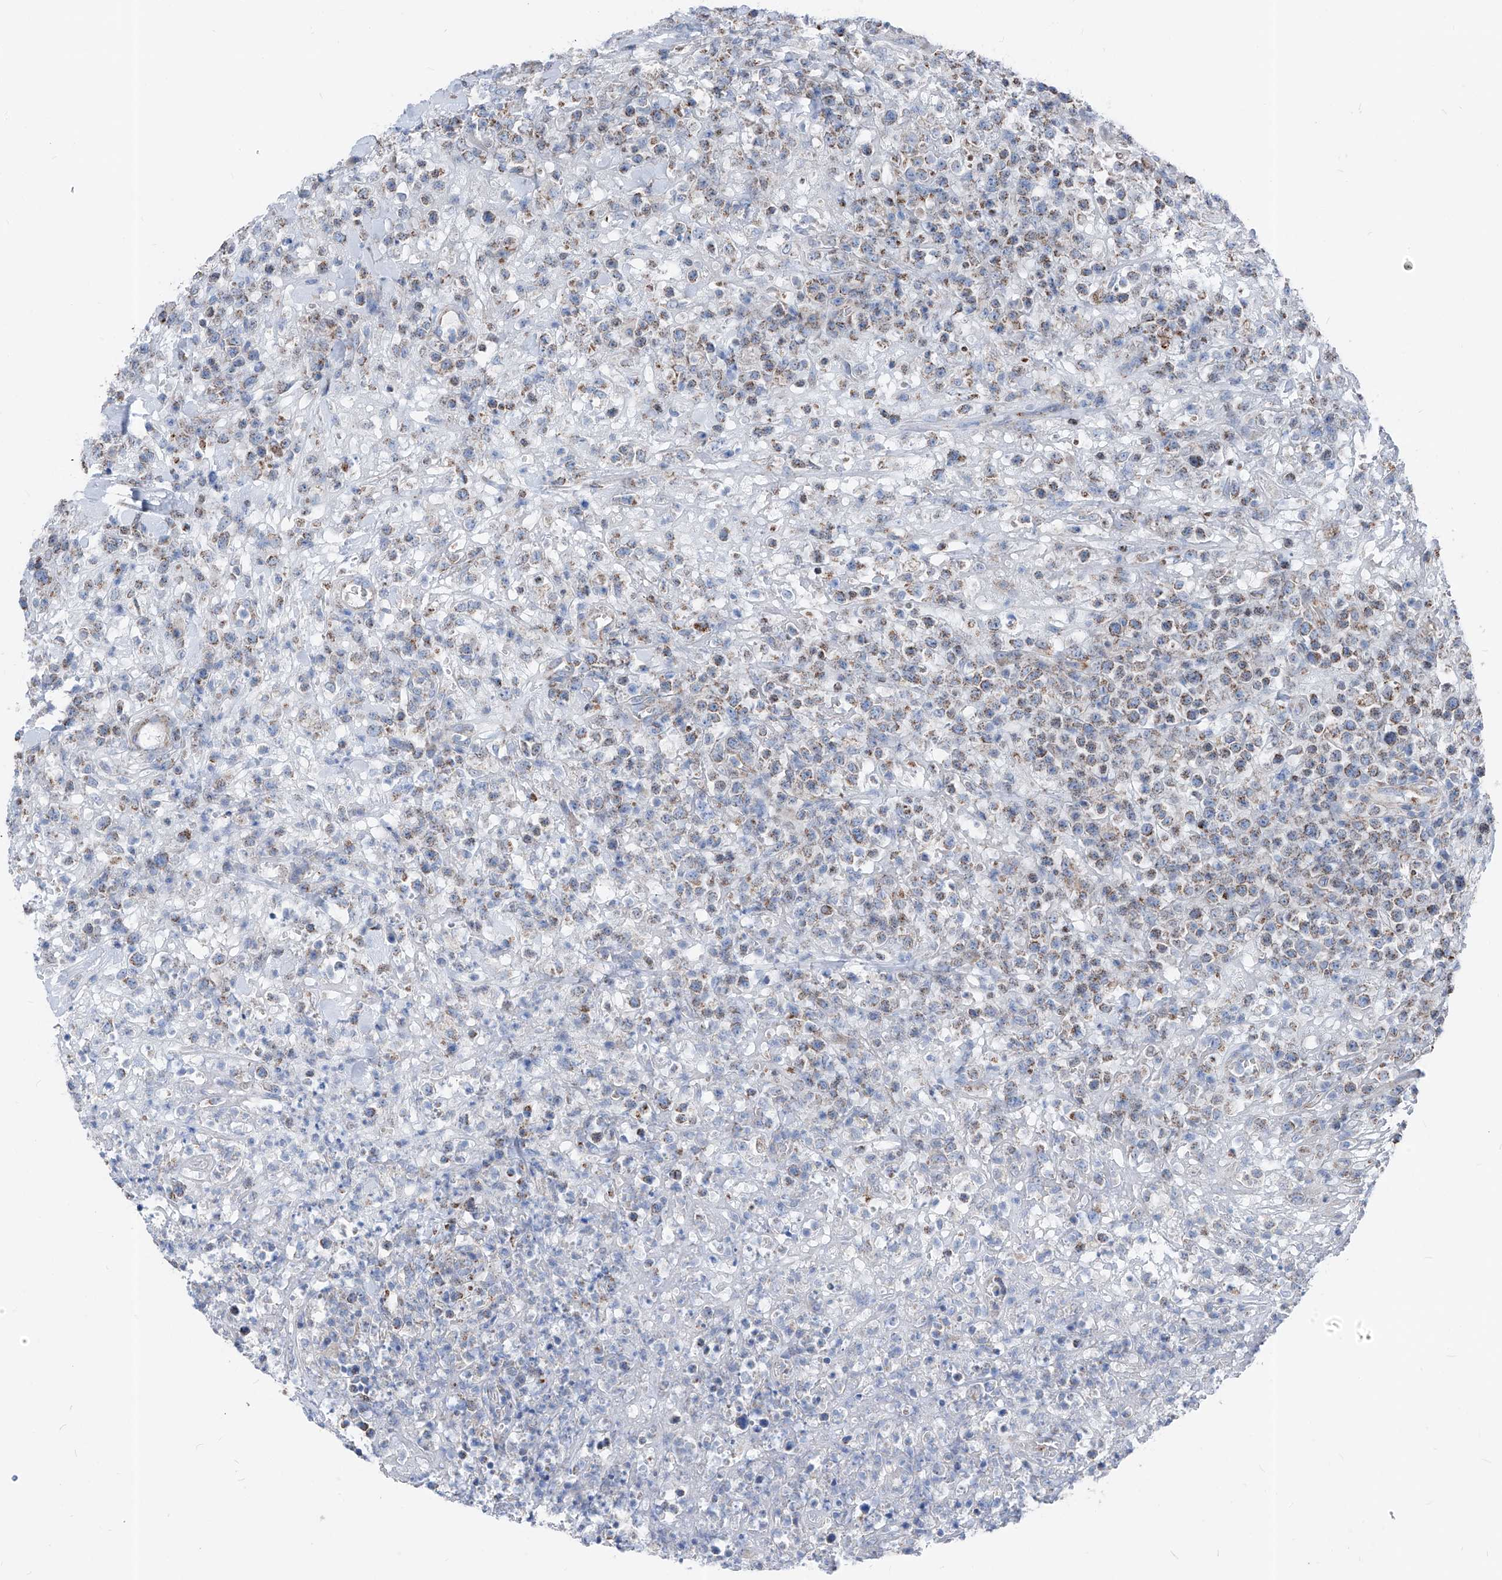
{"staining": {"intensity": "moderate", "quantity": "25%-75%", "location": "cytoplasmic/membranous"}, "tissue": "lymphoma", "cell_type": "Tumor cells", "image_type": "cancer", "snomed": [{"axis": "morphology", "description": "Malignant lymphoma, non-Hodgkin's type, High grade"}, {"axis": "topography", "description": "Colon"}], "caption": "Malignant lymphoma, non-Hodgkin's type (high-grade) was stained to show a protein in brown. There is medium levels of moderate cytoplasmic/membranous expression in about 25%-75% of tumor cells.", "gene": "AGPS", "patient": {"sex": "female", "age": 53}}